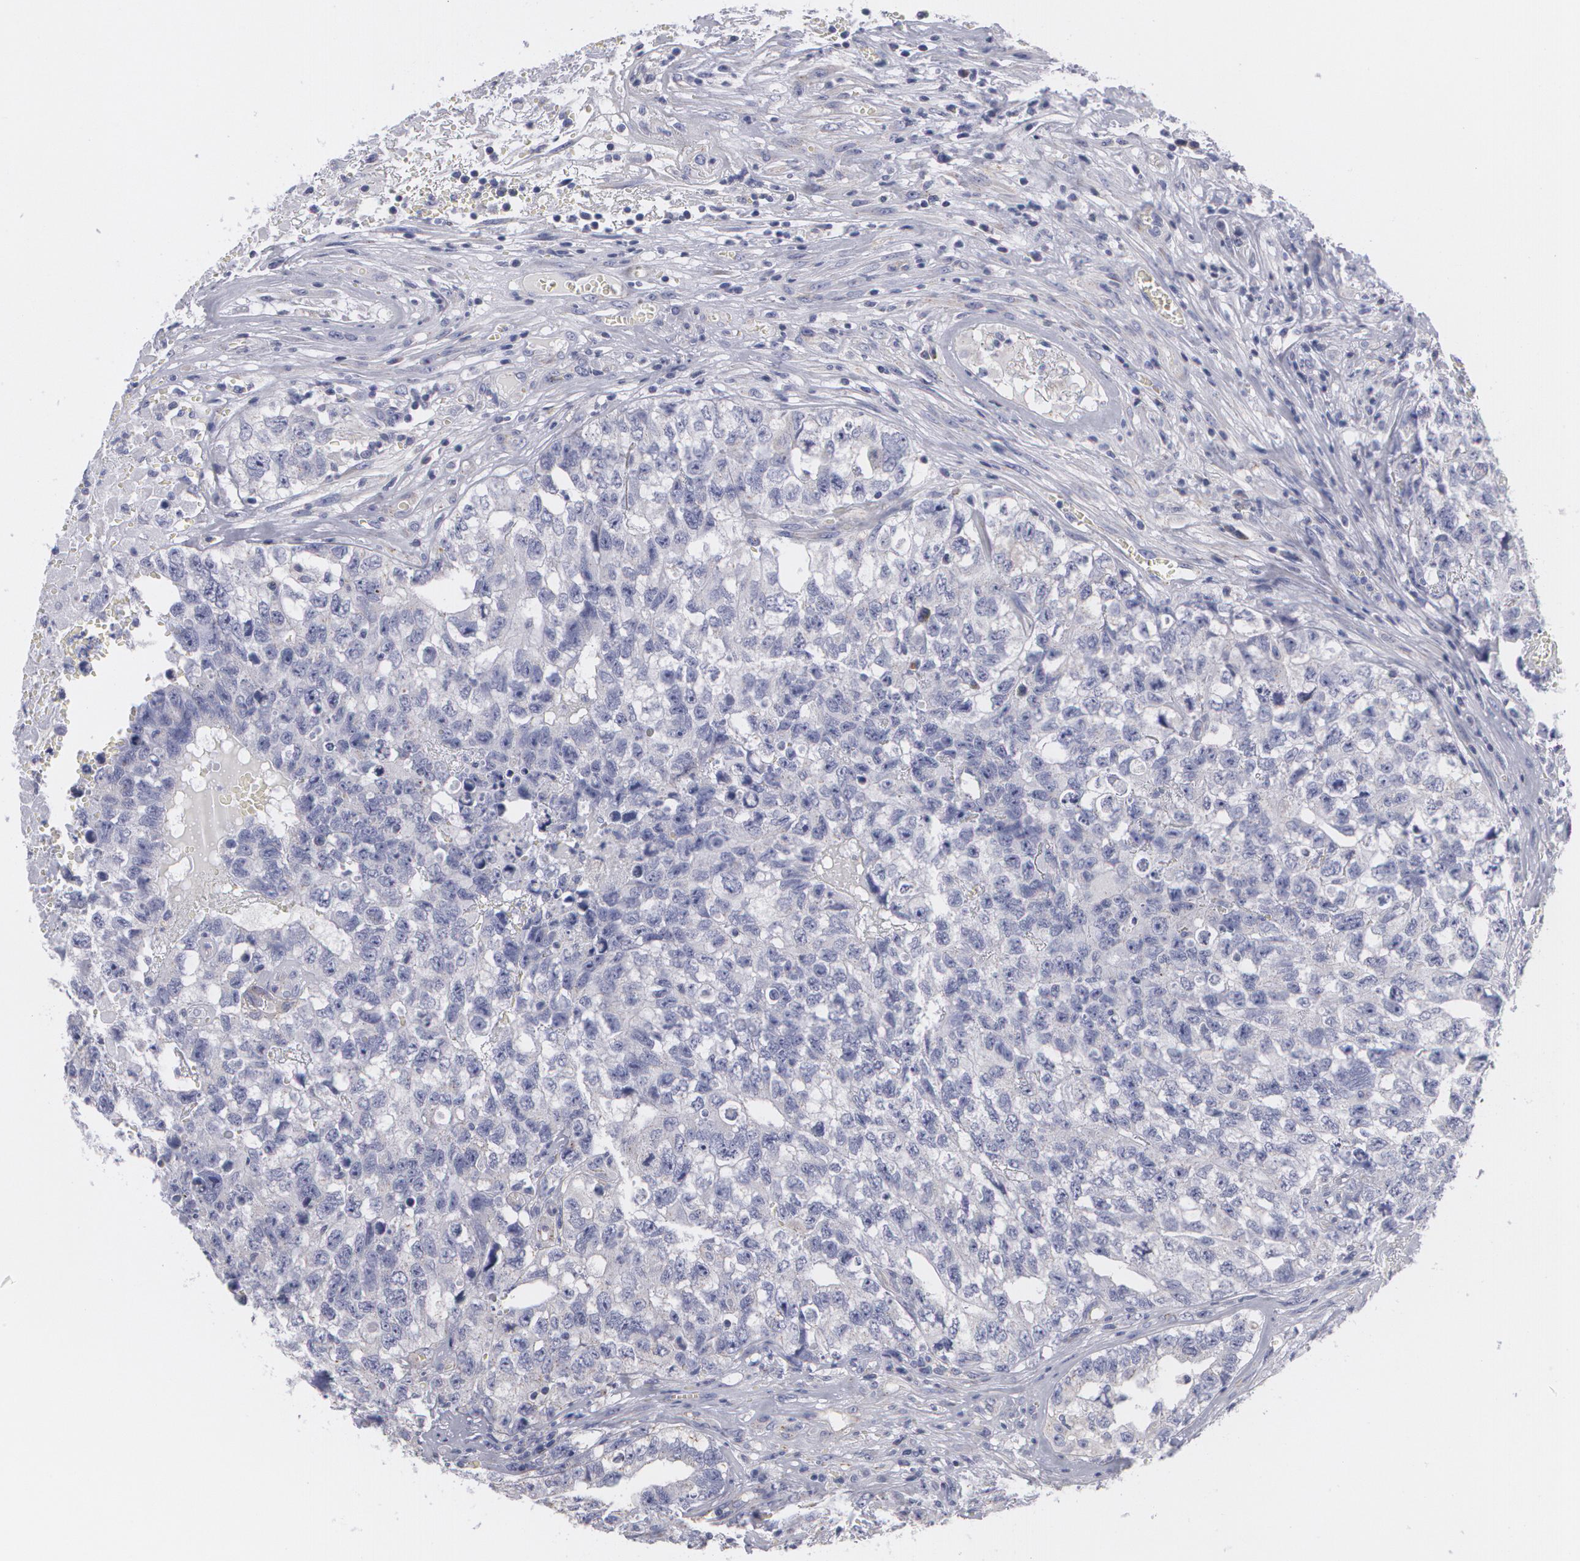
{"staining": {"intensity": "negative", "quantity": "none", "location": "none"}, "tissue": "testis cancer", "cell_type": "Tumor cells", "image_type": "cancer", "snomed": [{"axis": "morphology", "description": "Carcinoma, Embryonal, NOS"}, {"axis": "topography", "description": "Testis"}], "caption": "Immunohistochemistry image of testis embryonal carcinoma stained for a protein (brown), which shows no expression in tumor cells. (DAB IHC visualized using brightfield microscopy, high magnification).", "gene": "MBNL3", "patient": {"sex": "male", "age": 31}}